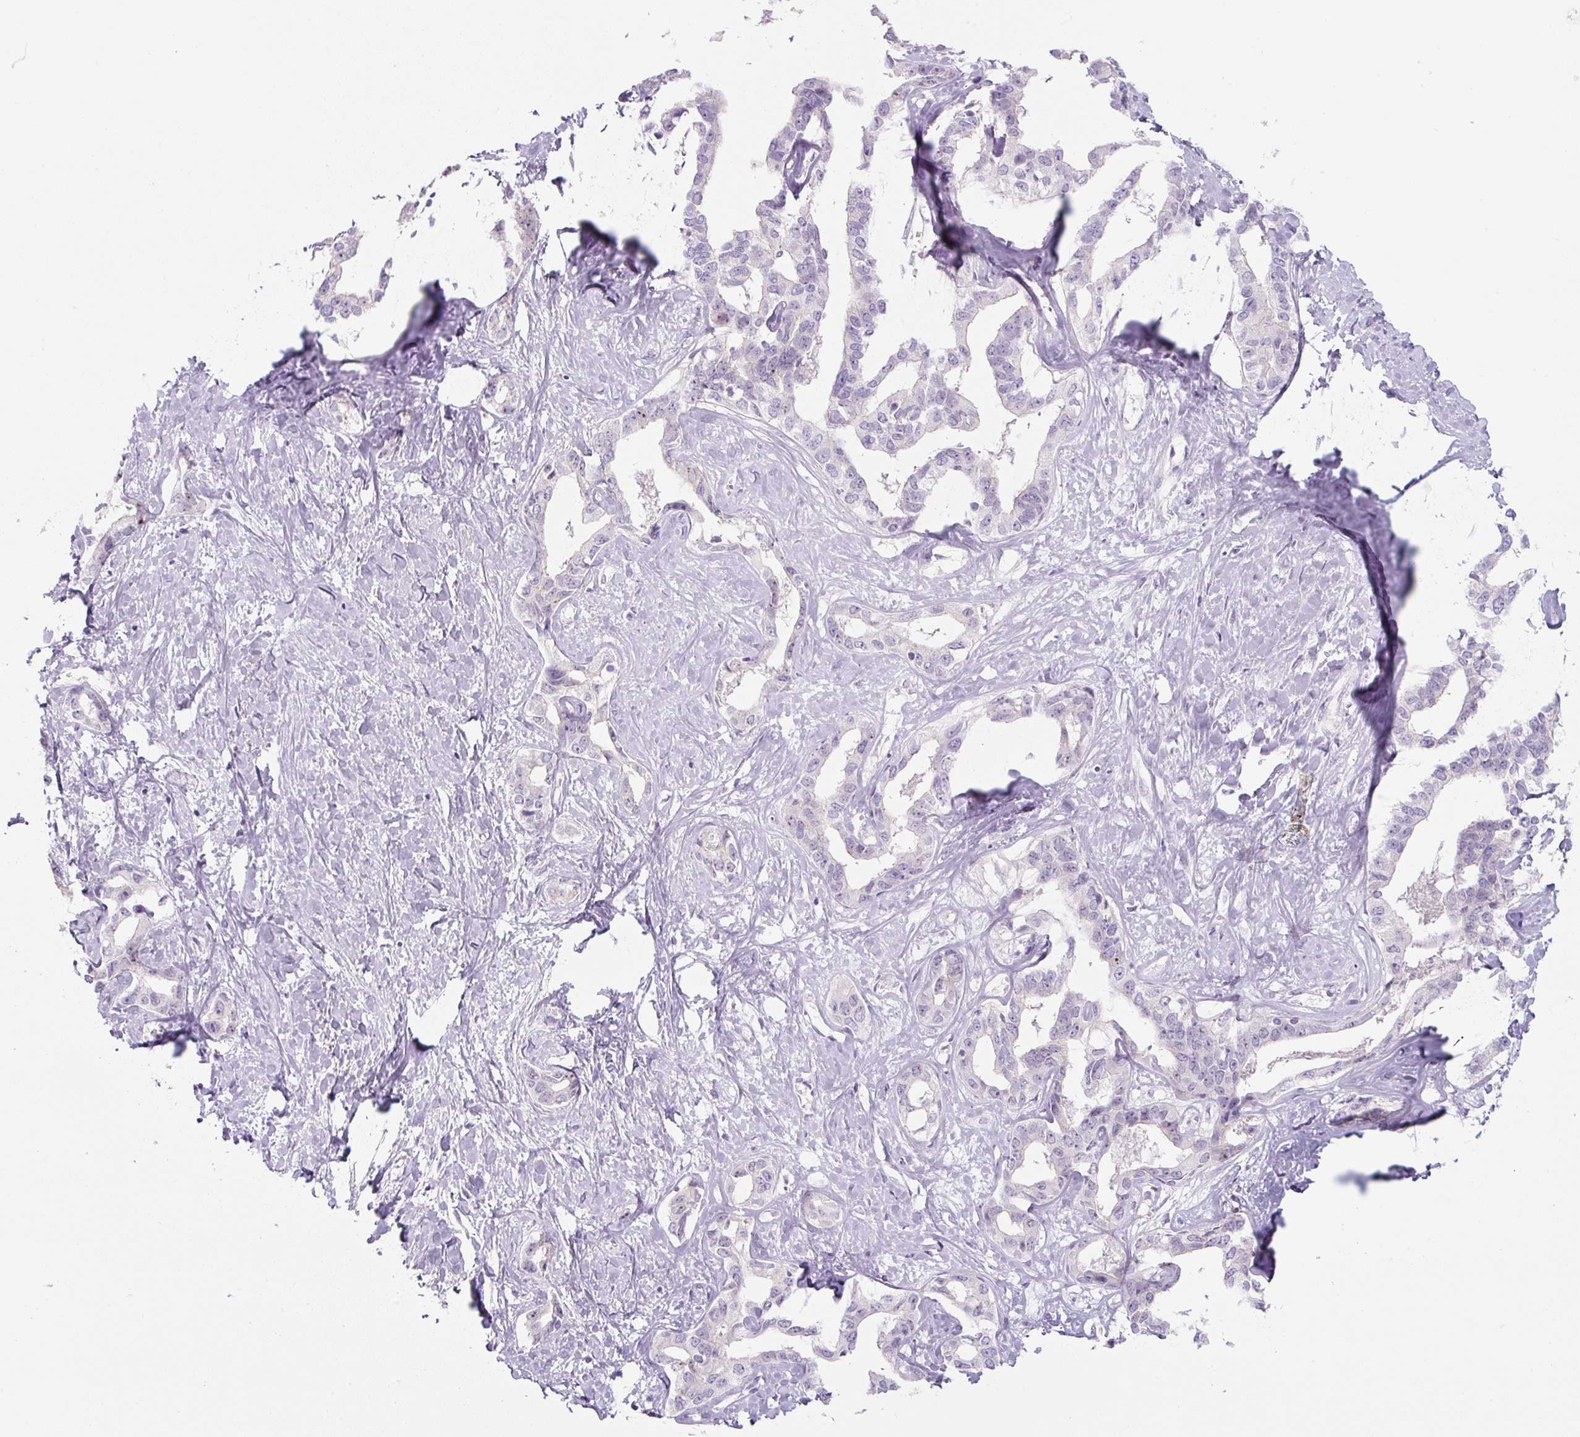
{"staining": {"intensity": "negative", "quantity": "none", "location": "none"}, "tissue": "liver cancer", "cell_type": "Tumor cells", "image_type": "cancer", "snomed": [{"axis": "morphology", "description": "Cholangiocarcinoma"}, {"axis": "topography", "description": "Liver"}], "caption": "Human liver cancer (cholangiocarcinoma) stained for a protein using IHC exhibits no staining in tumor cells.", "gene": "PRM1", "patient": {"sex": "male", "age": 59}}